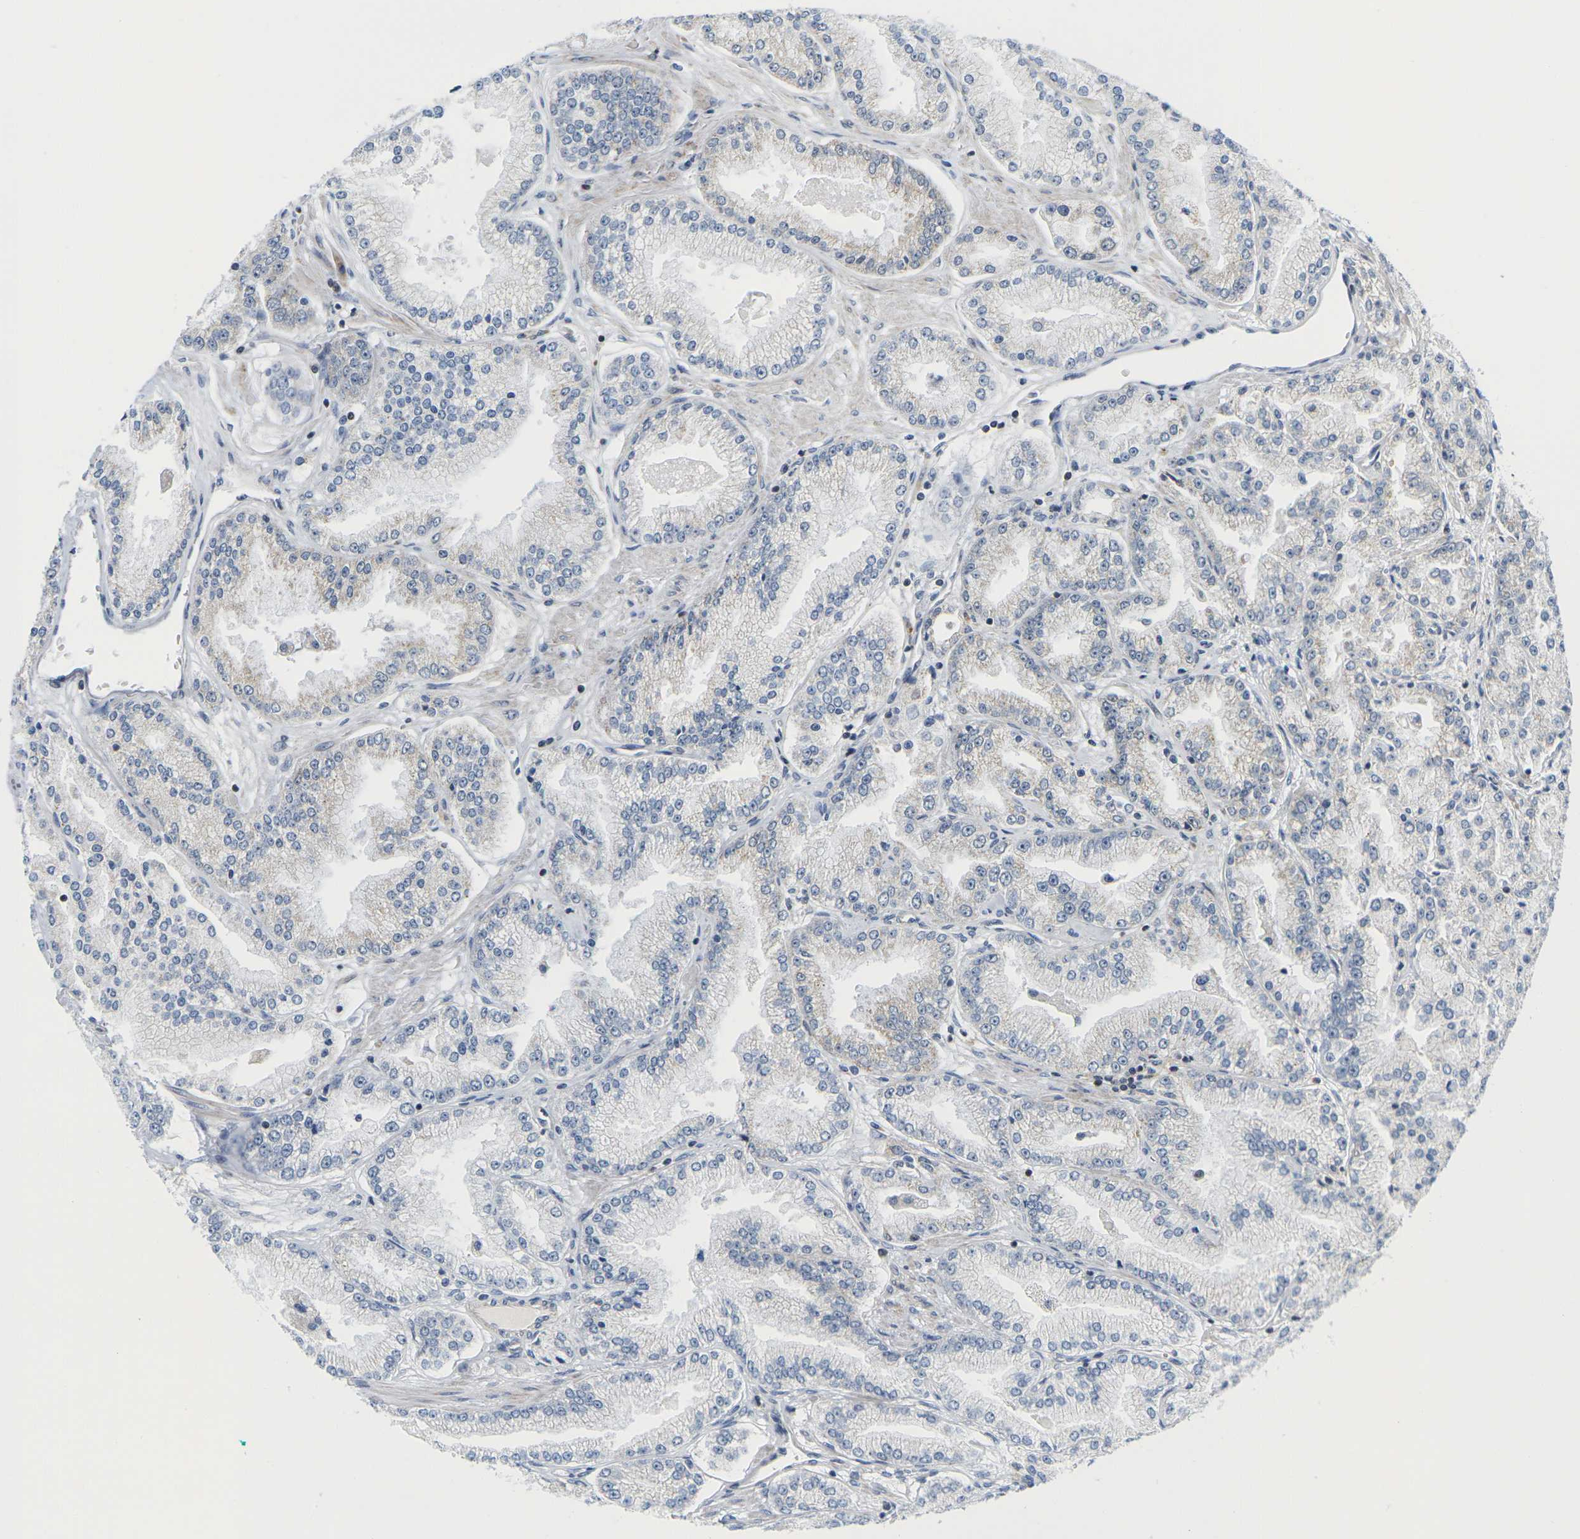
{"staining": {"intensity": "weak", "quantity": "<25%", "location": "cytoplasmic/membranous"}, "tissue": "prostate cancer", "cell_type": "Tumor cells", "image_type": "cancer", "snomed": [{"axis": "morphology", "description": "Adenocarcinoma, High grade"}, {"axis": "topography", "description": "Prostate"}], "caption": "DAB immunohistochemical staining of human prostate cancer (high-grade adenocarcinoma) reveals no significant staining in tumor cells.", "gene": "OTOF", "patient": {"sex": "male", "age": 61}}